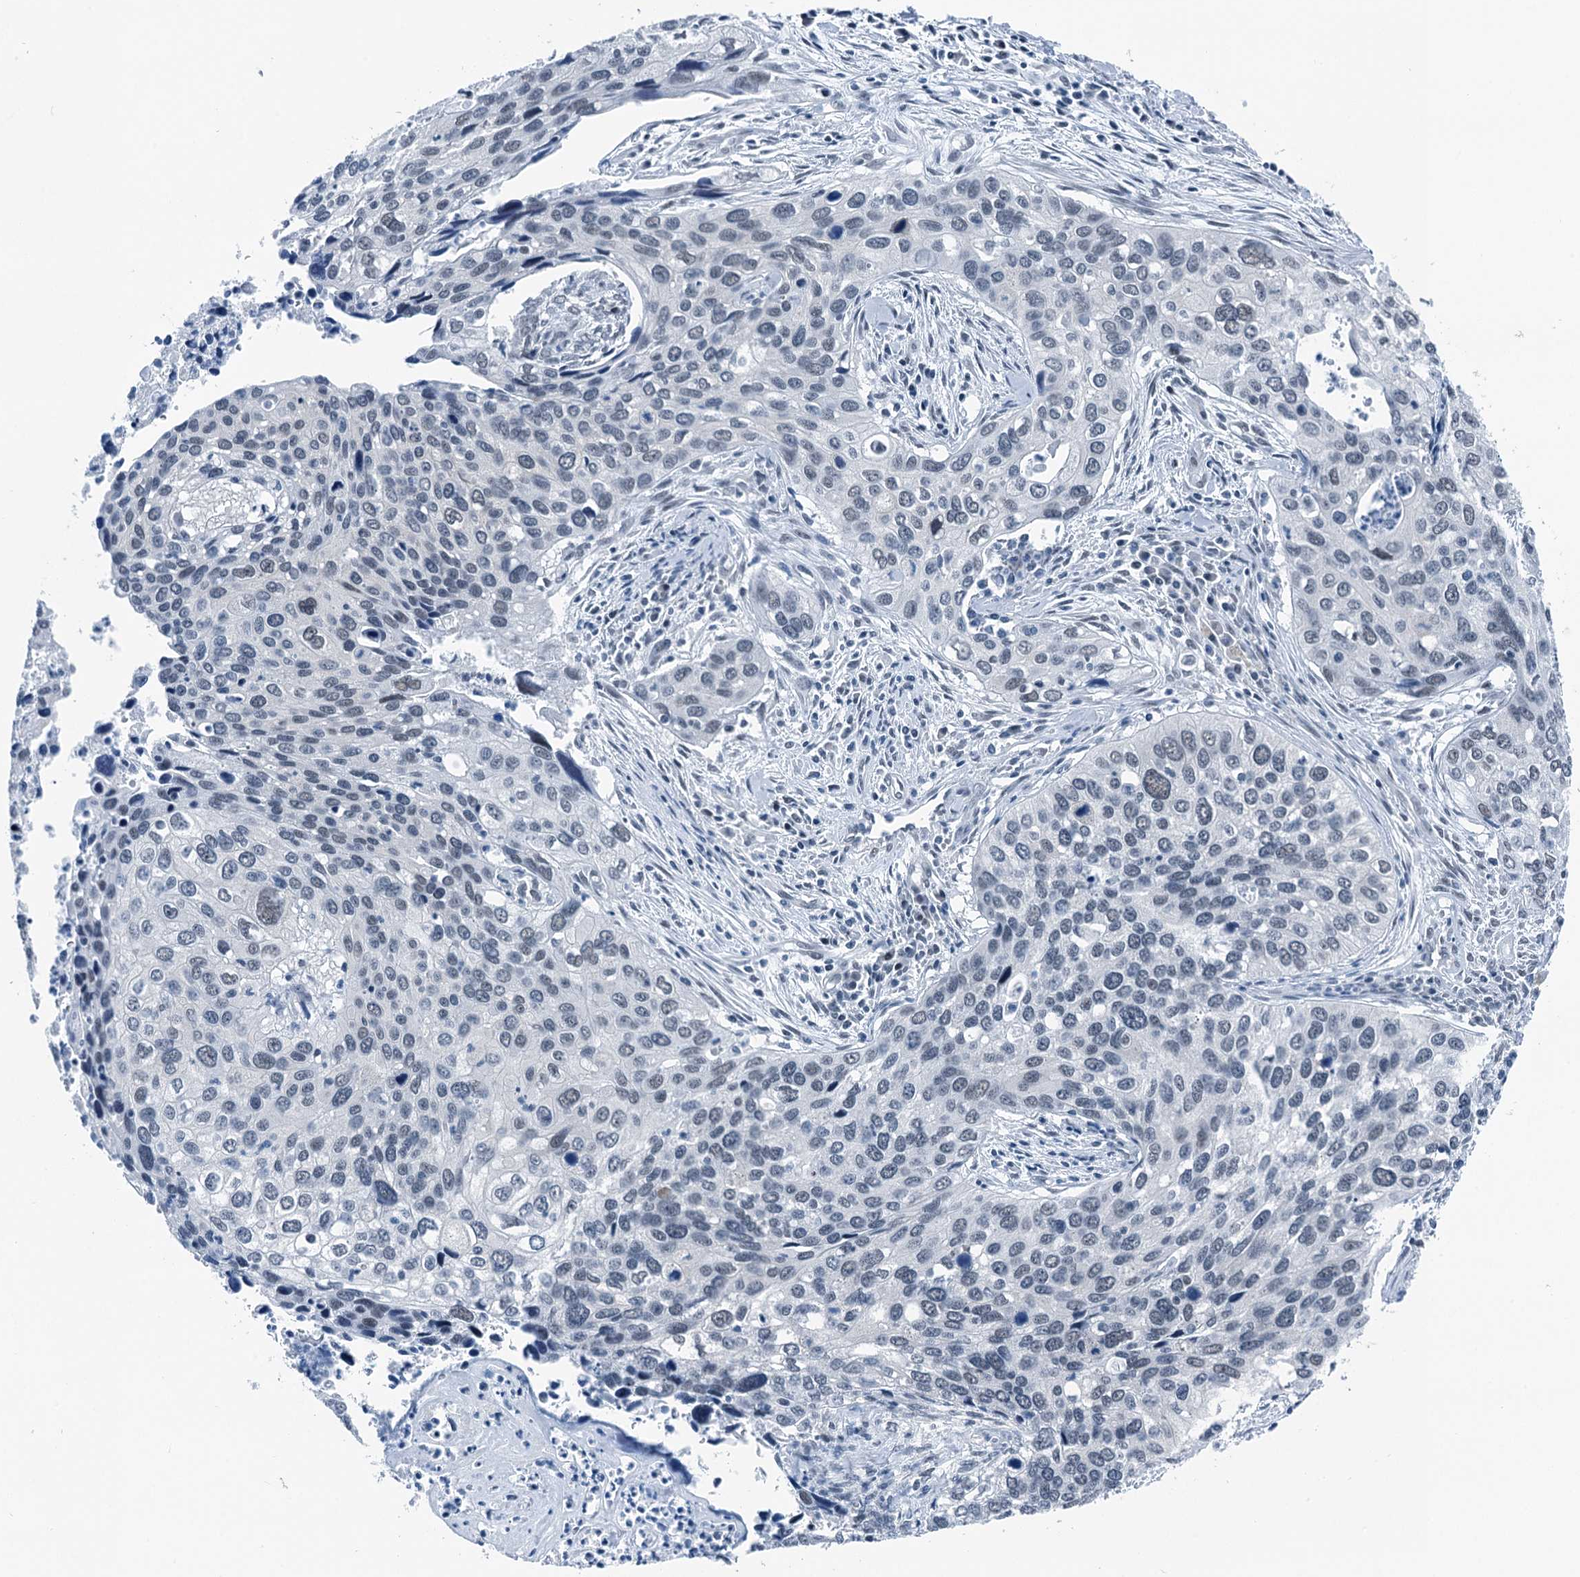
{"staining": {"intensity": "negative", "quantity": "none", "location": "none"}, "tissue": "cervical cancer", "cell_type": "Tumor cells", "image_type": "cancer", "snomed": [{"axis": "morphology", "description": "Squamous cell carcinoma, NOS"}, {"axis": "topography", "description": "Cervix"}], "caption": "Protein analysis of cervical cancer (squamous cell carcinoma) demonstrates no significant positivity in tumor cells.", "gene": "TRPT1", "patient": {"sex": "female", "age": 55}}